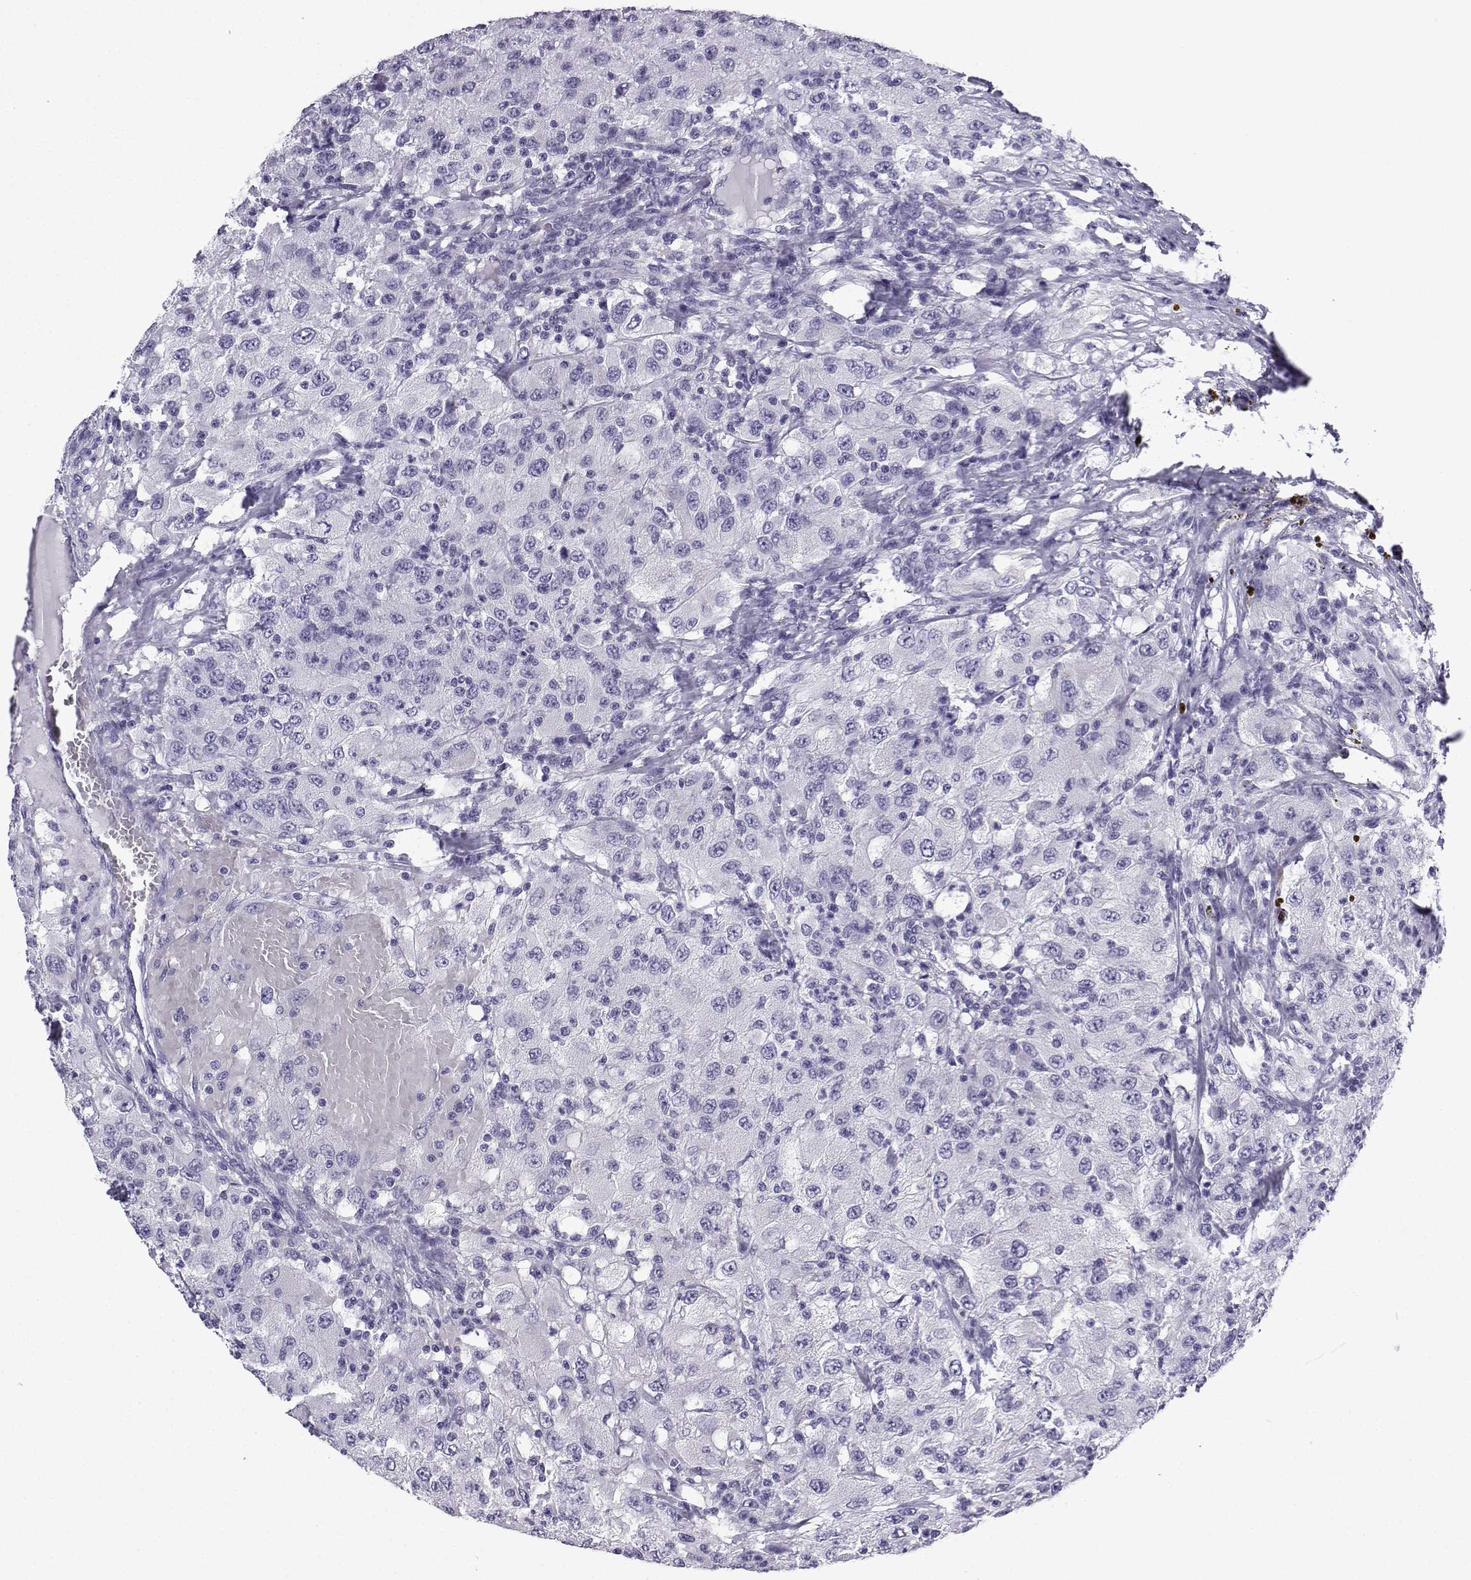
{"staining": {"intensity": "negative", "quantity": "none", "location": "none"}, "tissue": "renal cancer", "cell_type": "Tumor cells", "image_type": "cancer", "snomed": [{"axis": "morphology", "description": "Adenocarcinoma, NOS"}, {"axis": "topography", "description": "Kidney"}], "caption": "The IHC image has no significant positivity in tumor cells of adenocarcinoma (renal) tissue.", "gene": "ACRBP", "patient": {"sex": "female", "age": 67}}